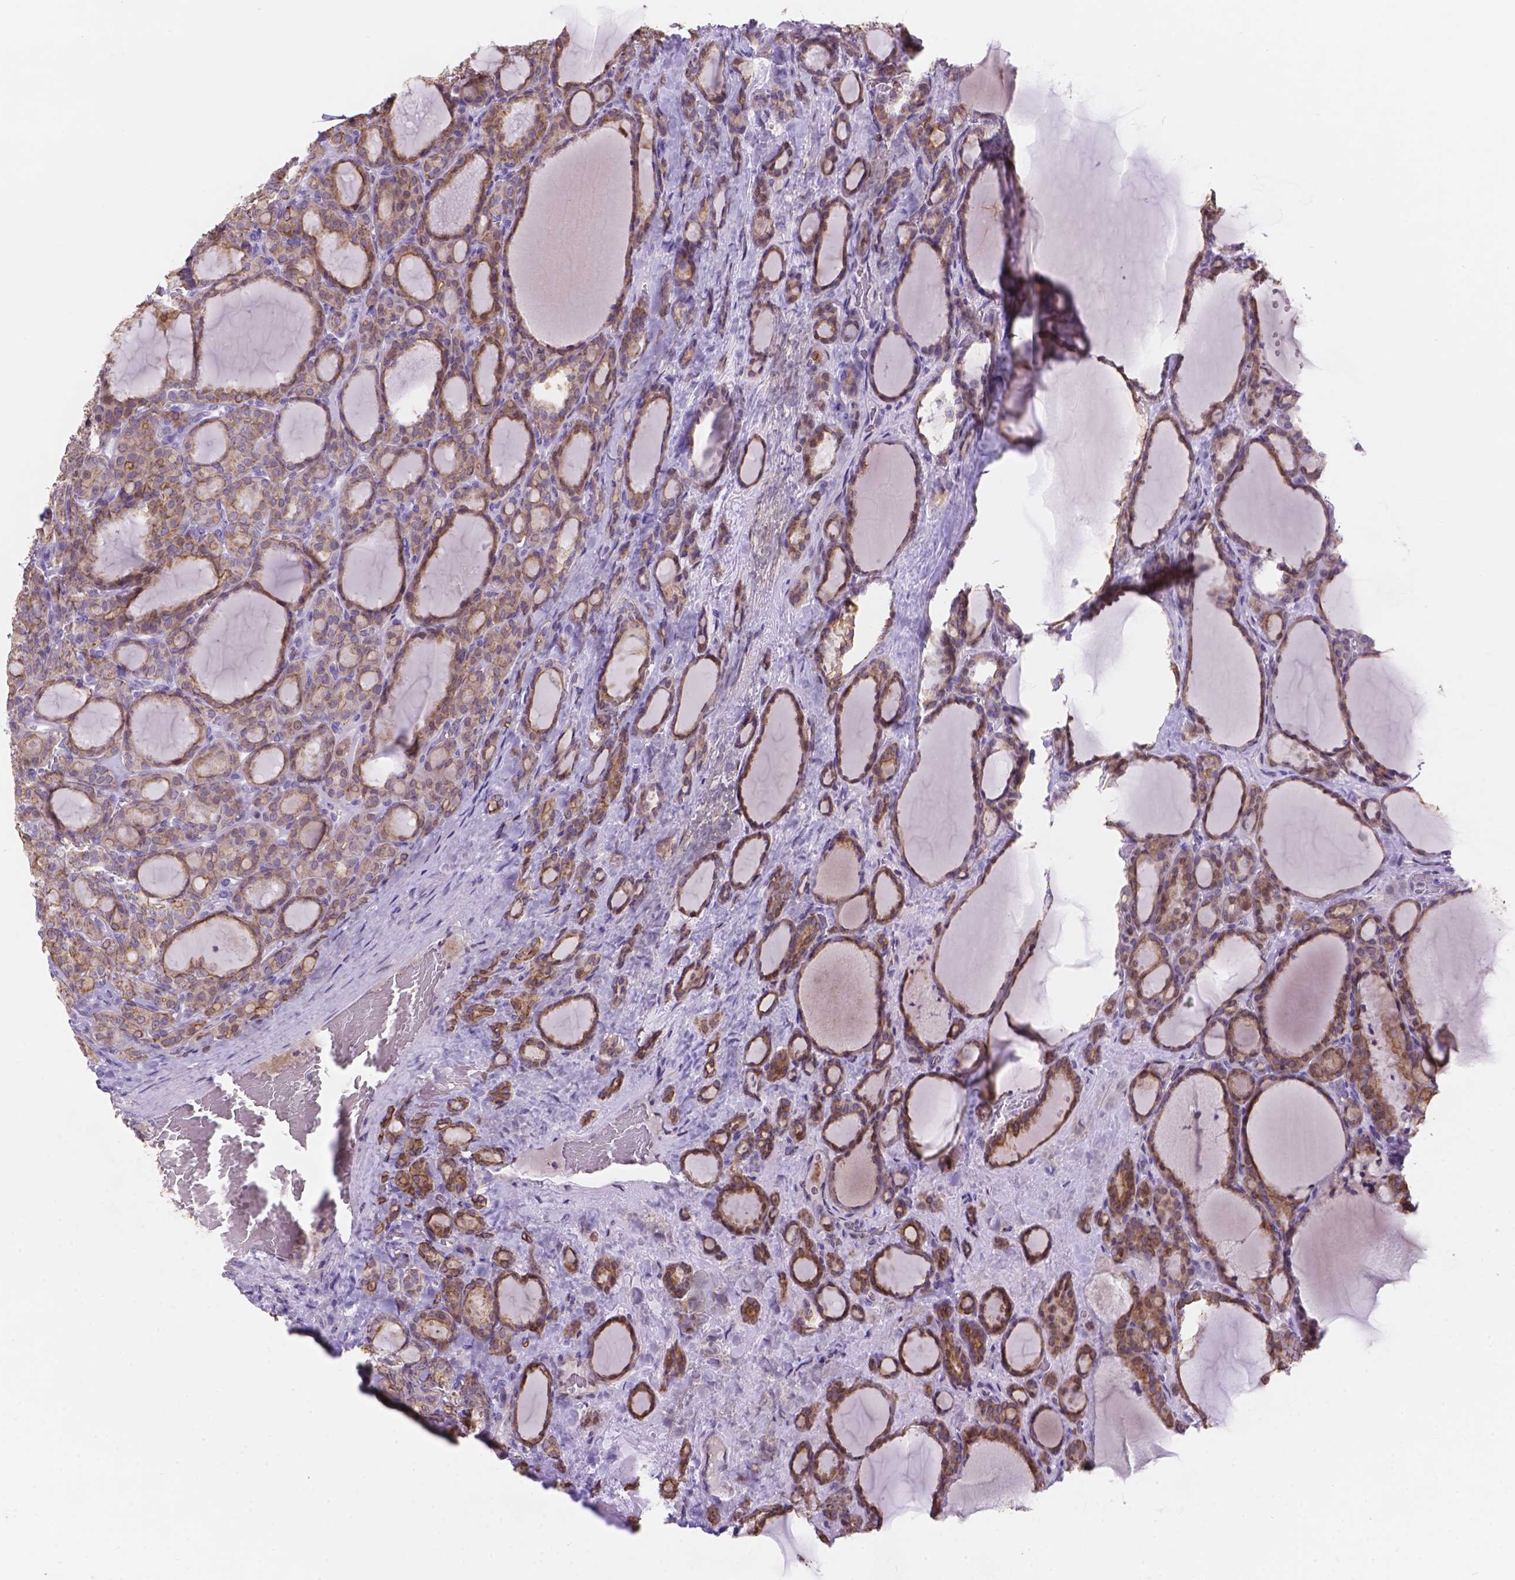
{"staining": {"intensity": "weak", "quantity": ">75%", "location": "cytoplasmic/membranous"}, "tissue": "thyroid cancer", "cell_type": "Tumor cells", "image_type": "cancer", "snomed": [{"axis": "morphology", "description": "Normal tissue, NOS"}, {"axis": "morphology", "description": "Follicular adenoma carcinoma, NOS"}, {"axis": "topography", "description": "Thyroid gland"}], "caption": "The image demonstrates immunohistochemical staining of follicular adenoma carcinoma (thyroid). There is weak cytoplasmic/membranous positivity is identified in about >75% of tumor cells. (DAB = brown stain, brightfield microscopy at high magnification).", "gene": "DMWD", "patient": {"sex": "female", "age": 31}}